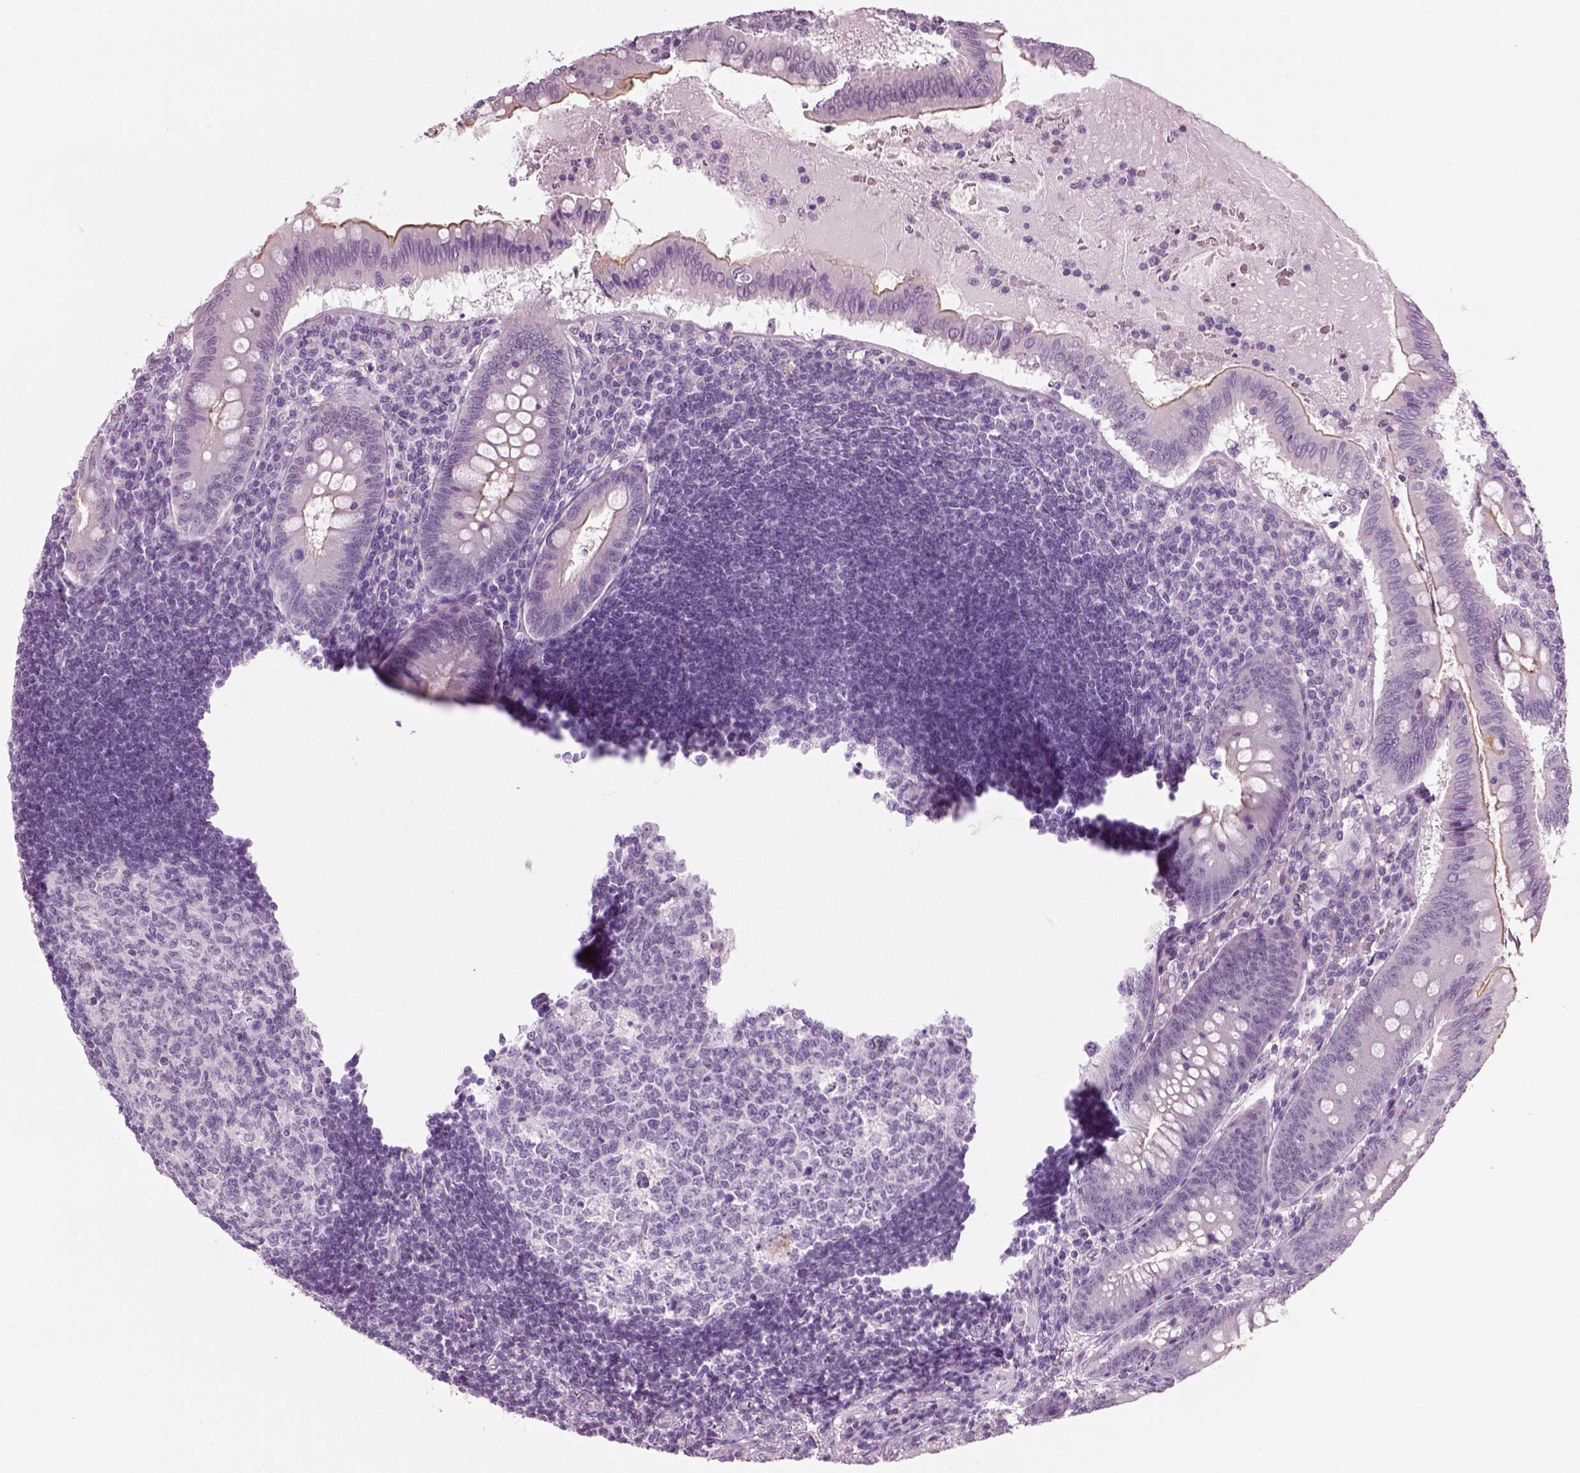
{"staining": {"intensity": "negative", "quantity": "none", "location": "none"}, "tissue": "appendix", "cell_type": "Glandular cells", "image_type": "normal", "snomed": [{"axis": "morphology", "description": "Normal tissue, NOS"}, {"axis": "morphology", "description": "Inflammation, NOS"}, {"axis": "topography", "description": "Appendix"}], "caption": "Image shows no protein positivity in glandular cells of unremarkable appendix.", "gene": "SPATA31E1", "patient": {"sex": "male", "age": 16}}